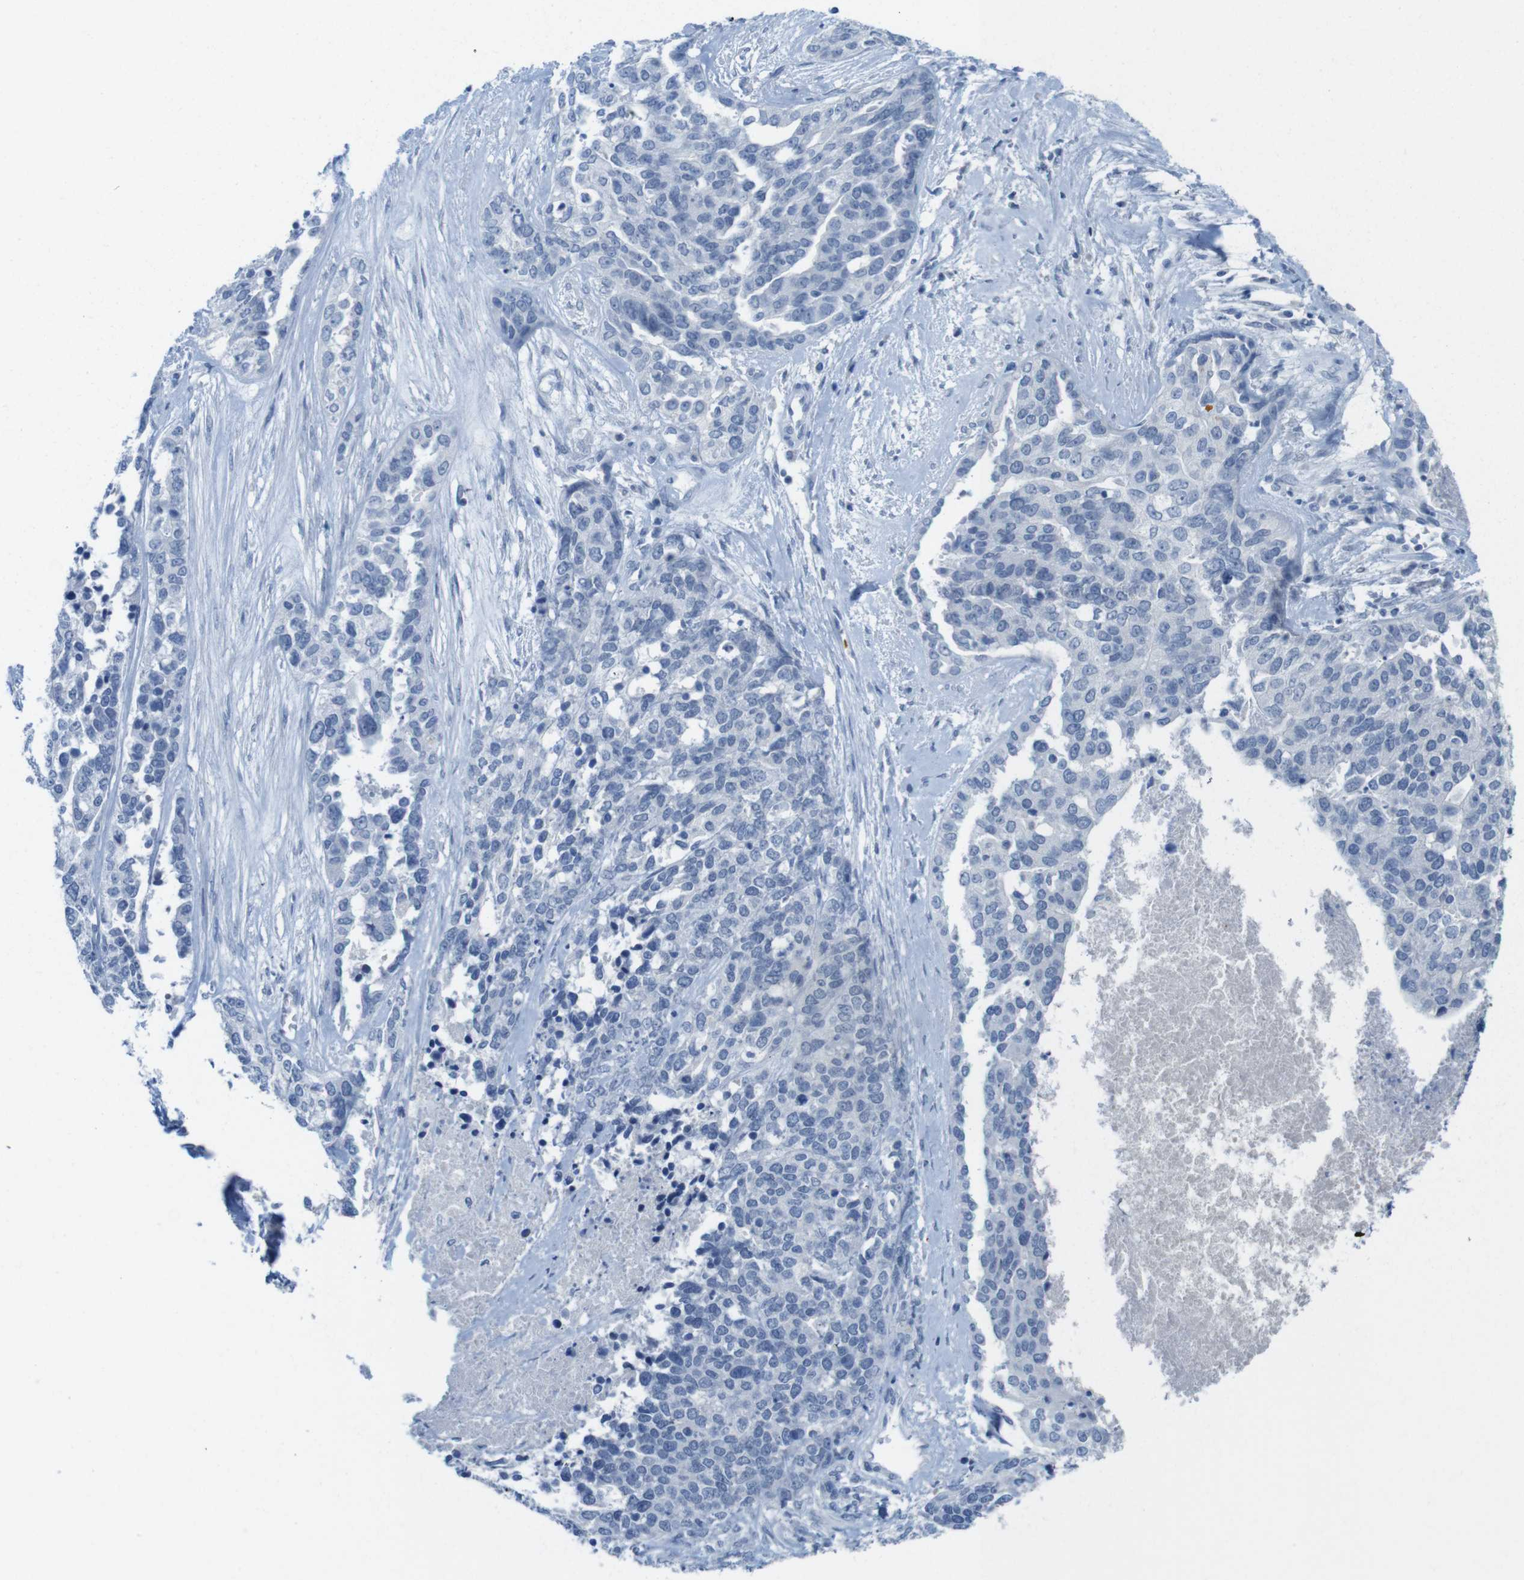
{"staining": {"intensity": "negative", "quantity": "none", "location": "none"}, "tissue": "ovarian cancer", "cell_type": "Tumor cells", "image_type": "cancer", "snomed": [{"axis": "morphology", "description": "Cystadenocarcinoma, serous, NOS"}, {"axis": "topography", "description": "Ovary"}], "caption": "DAB immunohistochemical staining of ovarian serous cystadenocarcinoma displays no significant staining in tumor cells.", "gene": "OPN1SW", "patient": {"sex": "female", "age": 44}}